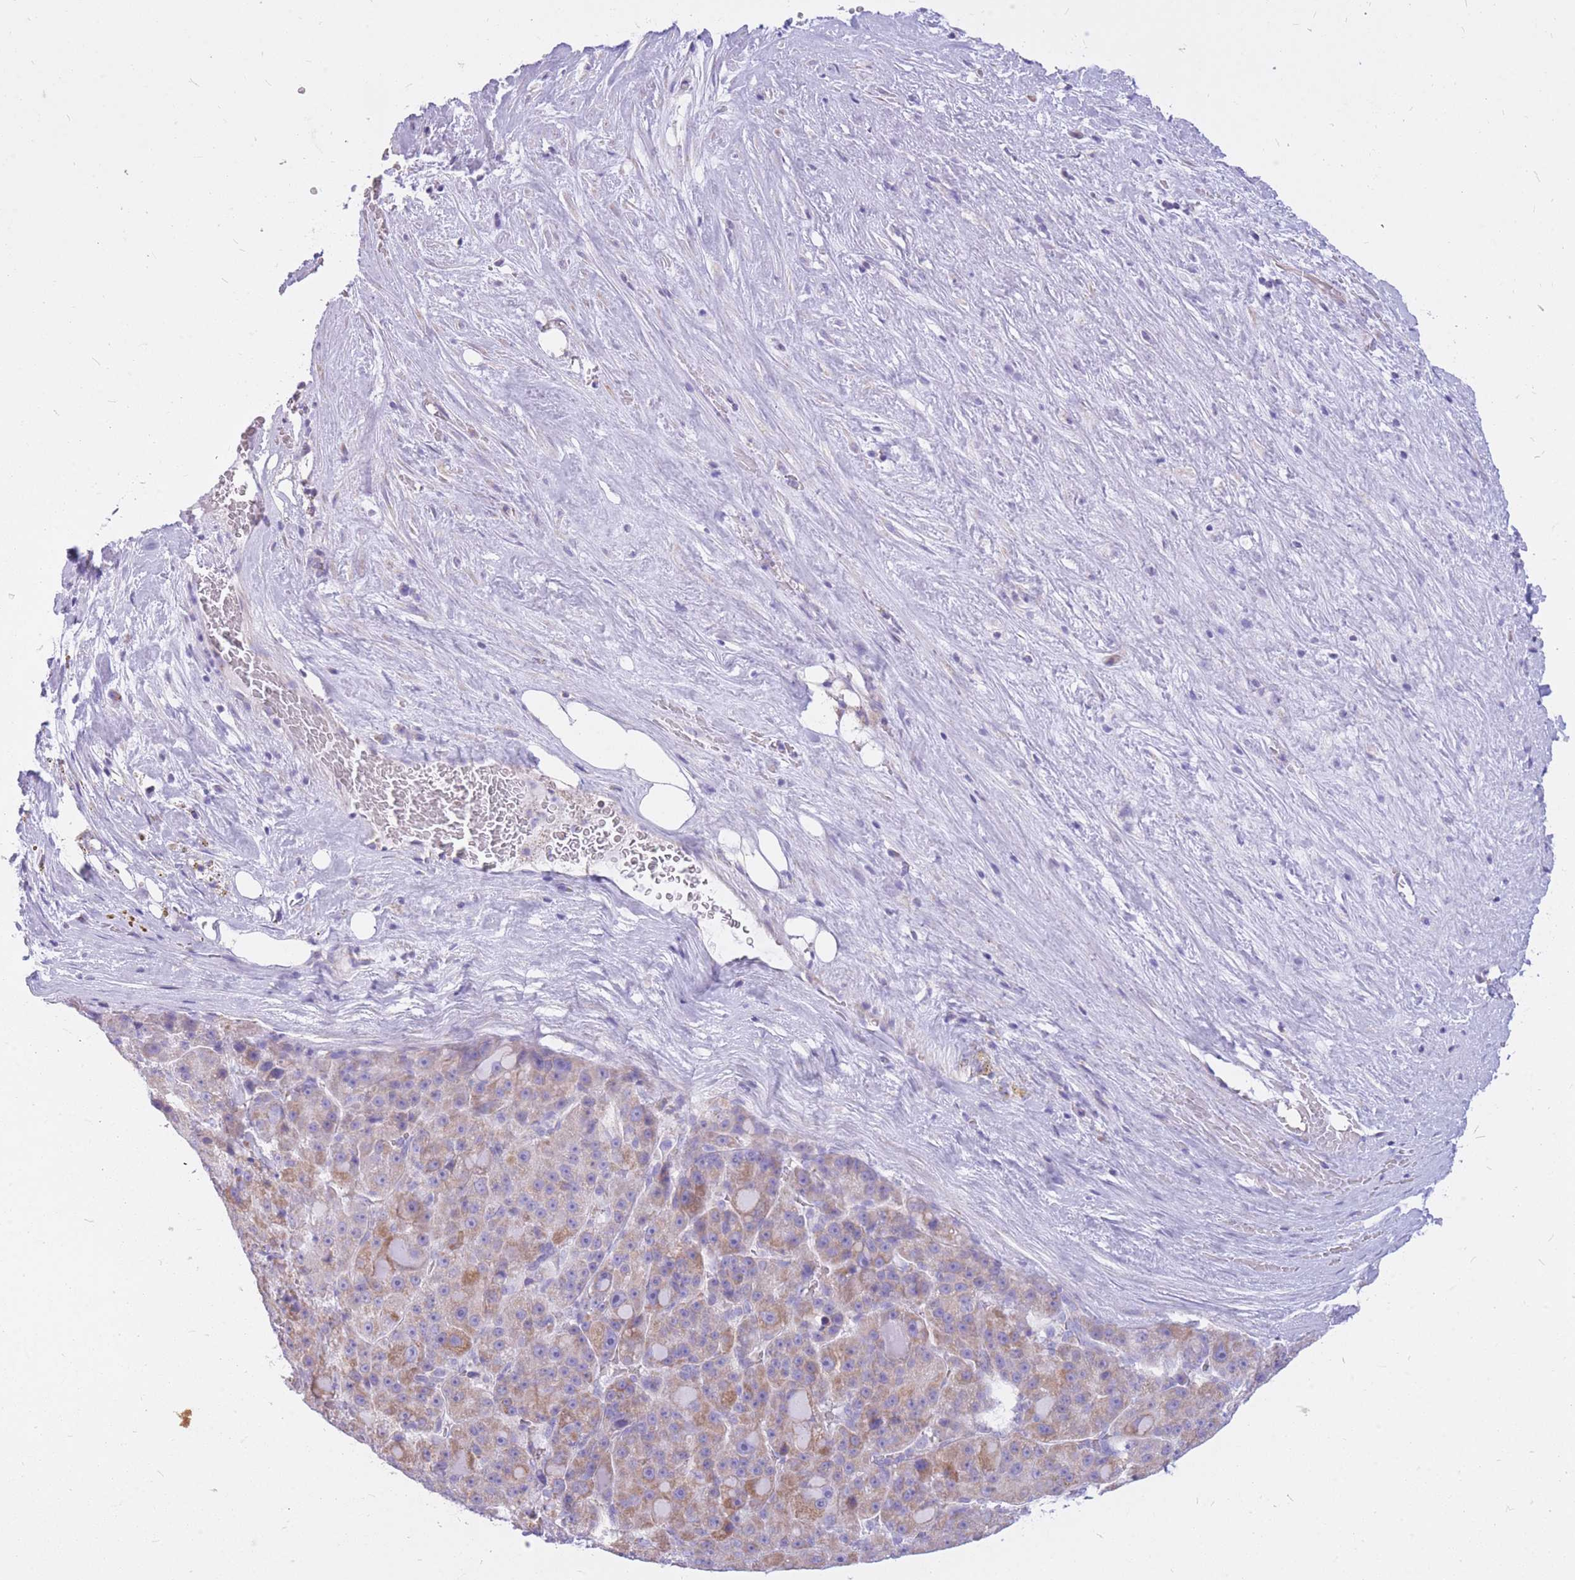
{"staining": {"intensity": "moderate", "quantity": "25%-75%", "location": "cytoplasmic/membranous"}, "tissue": "liver cancer", "cell_type": "Tumor cells", "image_type": "cancer", "snomed": [{"axis": "morphology", "description": "Carcinoma, Hepatocellular, NOS"}, {"axis": "topography", "description": "Liver"}], "caption": "A high-resolution photomicrograph shows IHC staining of liver cancer, which demonstrates moderate cytoplasmic/membranous expression in about 25%-75% of tumor cells.", "gene": "PCSK1", "patient": {"sex": "male", "age": 76}}